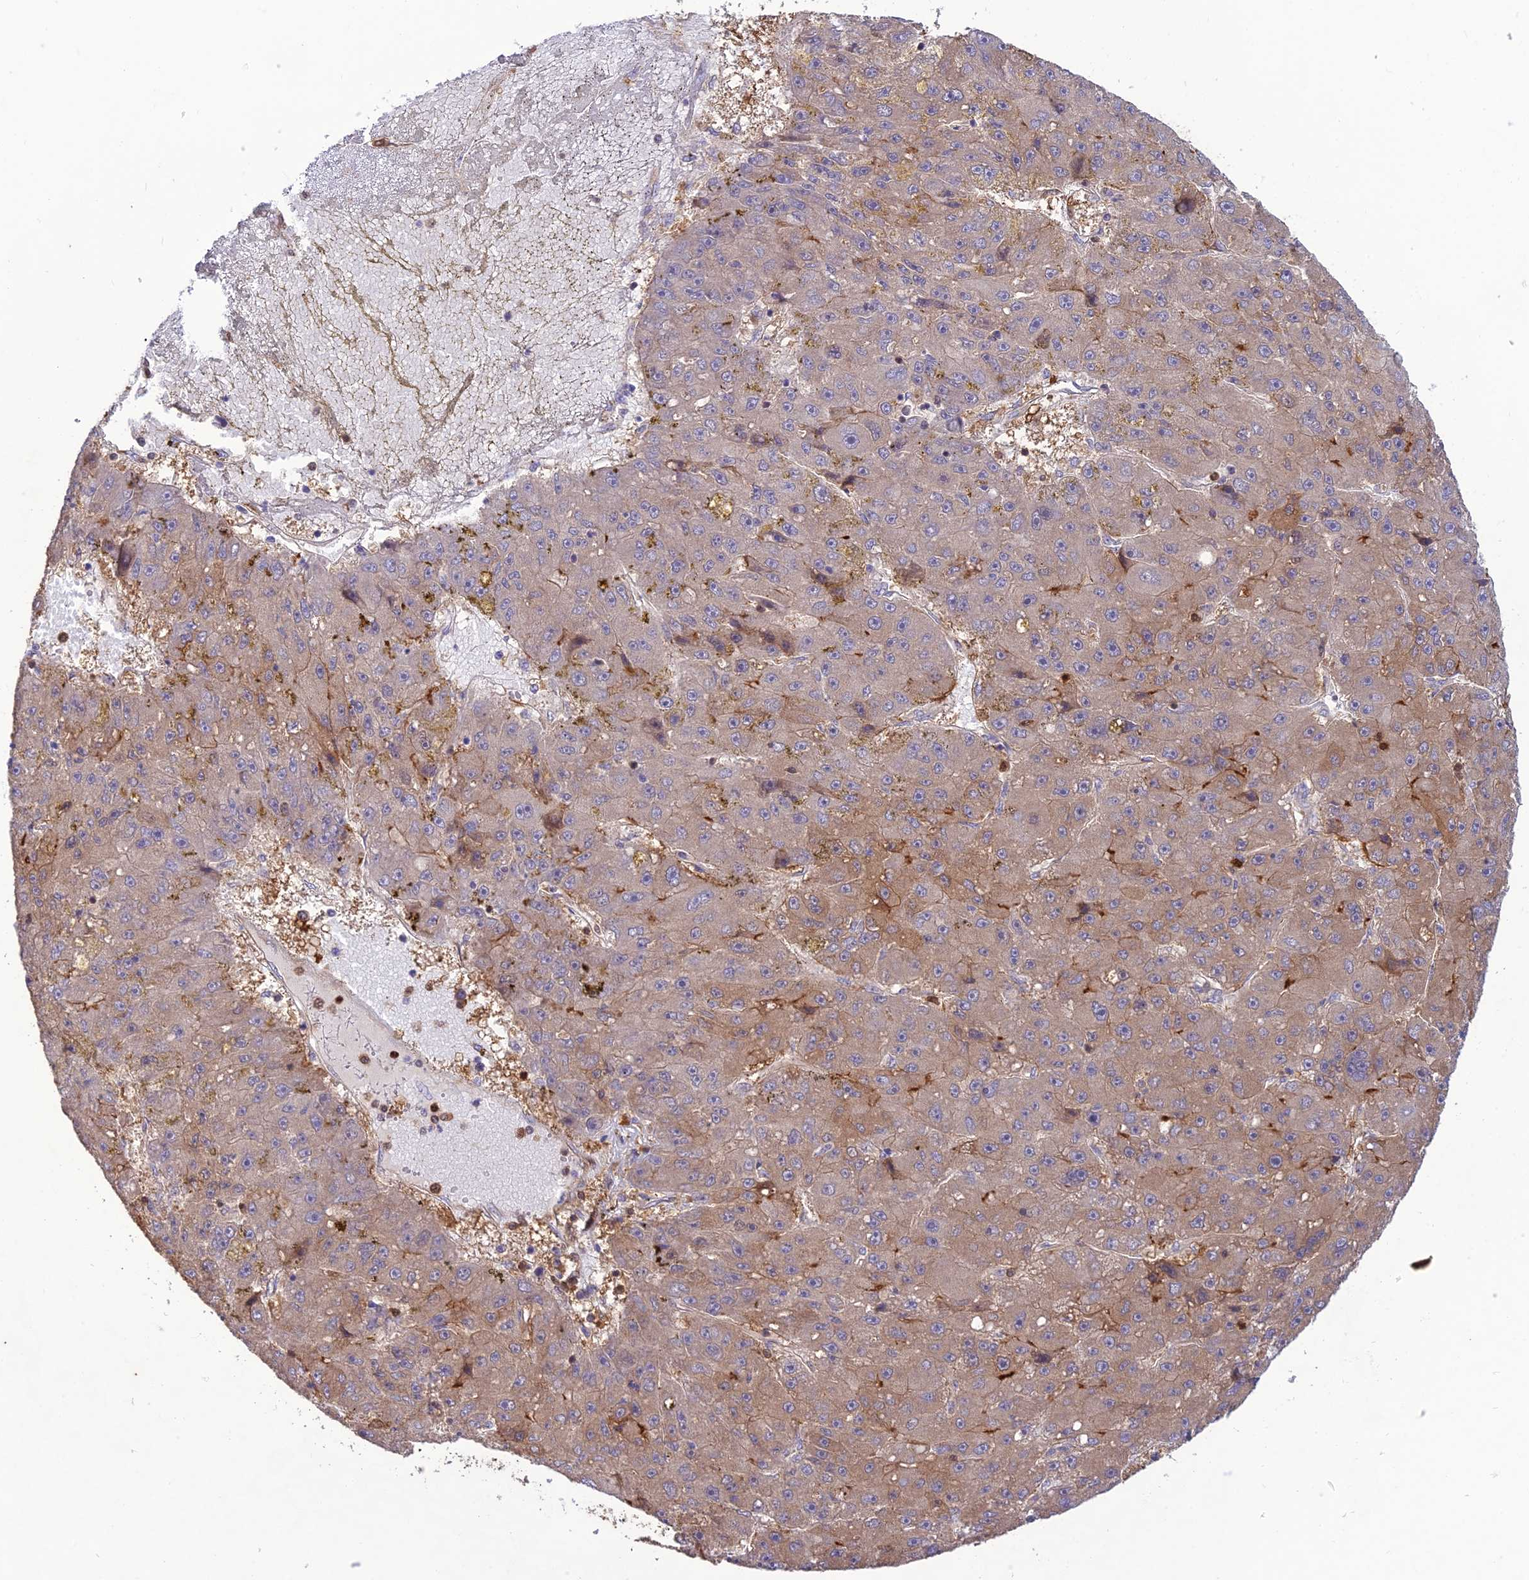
{"staining": {"intensity": "strong", "quantity": "25%-75%", "location": "cytoplasmic/membranous"}, "tissue": "liver cancer", "cell_type": "Tumor cells", "image_type": "cancer", "snomed": [{"axis": "morphology", "description": "Carcinoma, Hepatocellular, NOS"}, {"axis": "topography", "description": "Liver"}], "caption": "A brown stain labels strong cytoplasmic/membranous staining of a protein in liver cancer (hepatocellular carcinoma) tumor cells.", "gene": "HPSE2", "patient": {"sex": "male", "age": 67}}